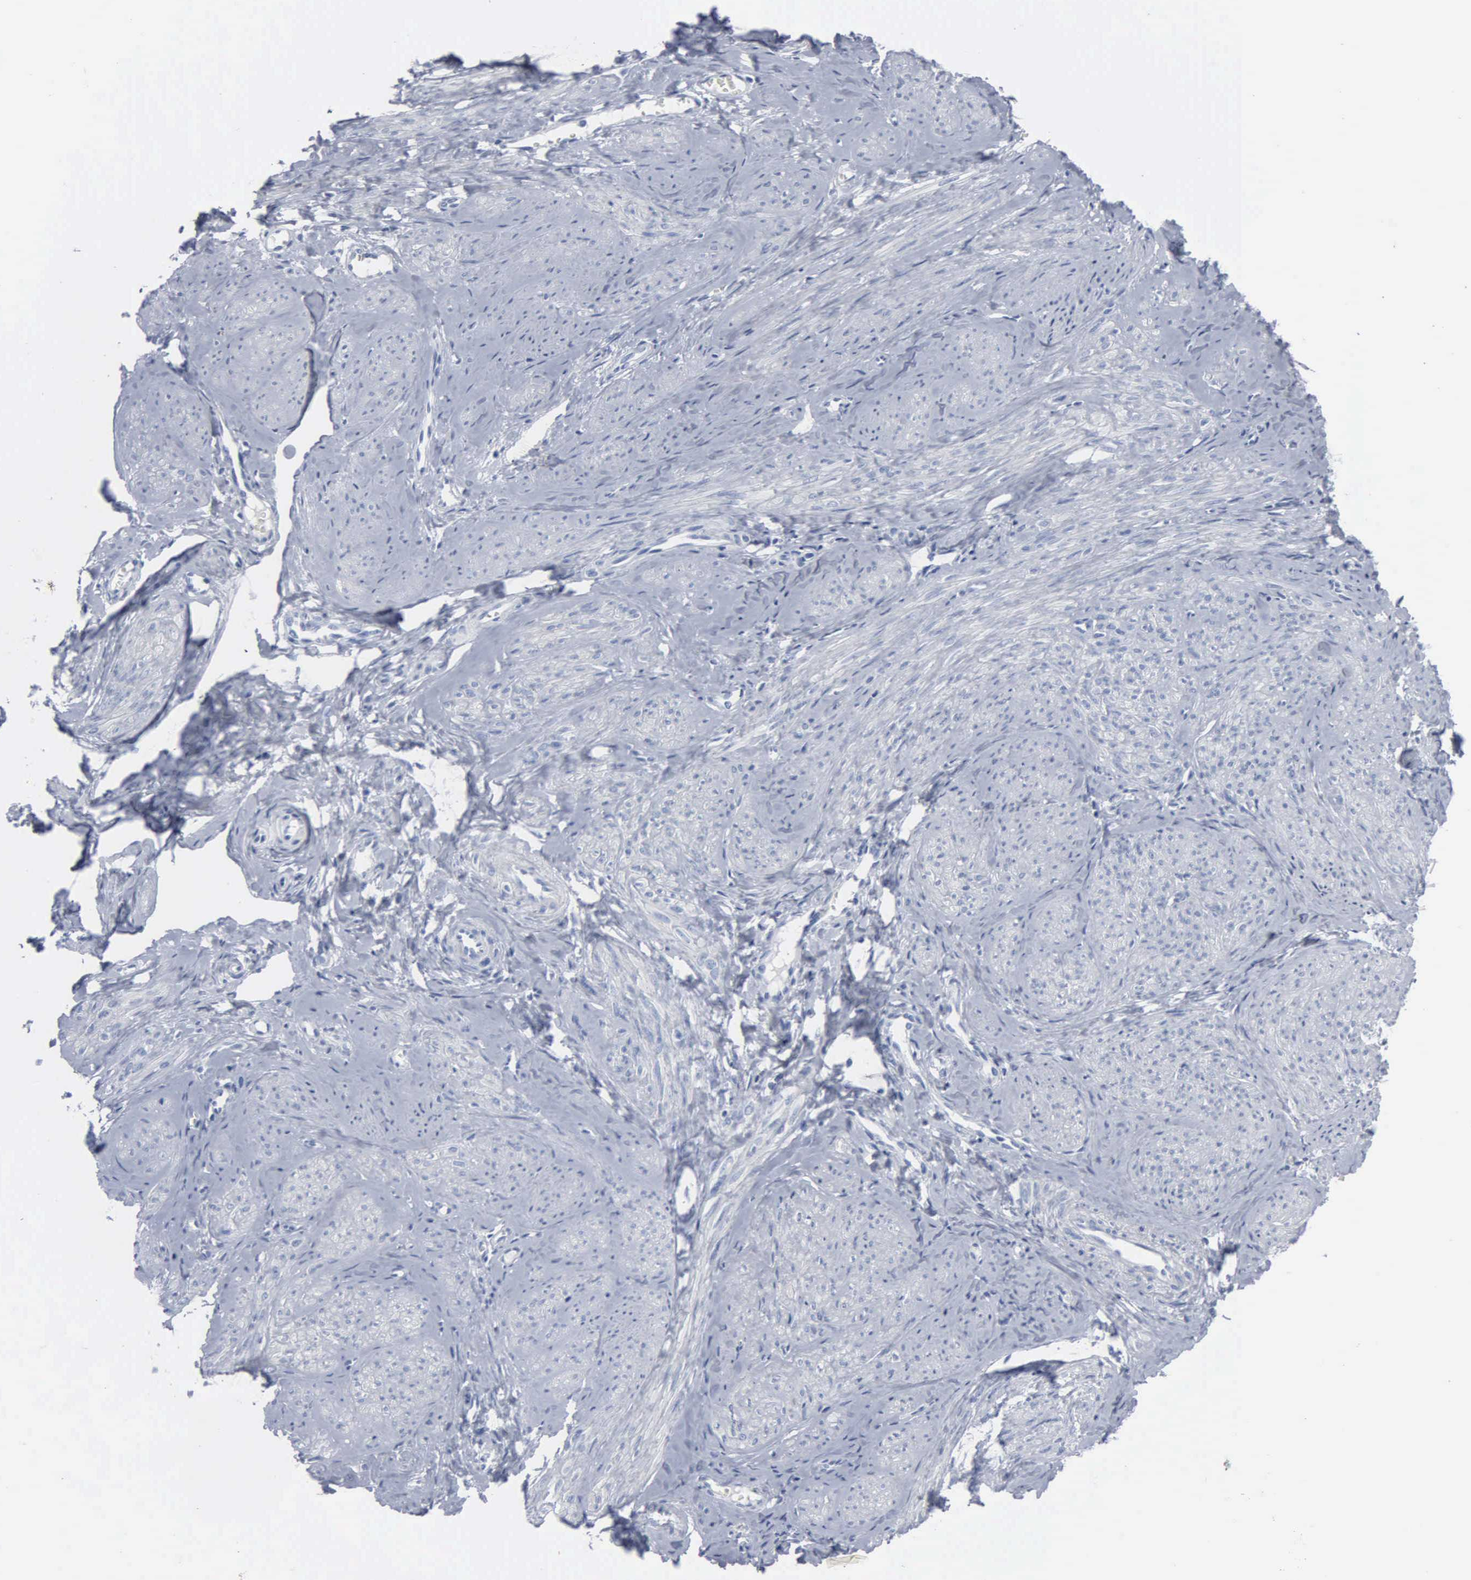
{"staining": {"intensity": "negative", "quantity": "none", "location": "none"}, "tissue": "smooth muscle", "cell_type": "Smooth muscle cells", "image_type": "normal", "snomed": [{"axis": "morphology", "description": "Normal tissue, NOS"}, {"axis": "topography", "description": "Uterus"}], "caption": "This photomicrograph is of unremarkable smooth muscle stained with IHC to label a protein in brown with the nuclei are counter-stained blue. There is no expression in smooth muscle cells.", "gene": "DMD", "patient": {"sex": "female", "age": 45}}